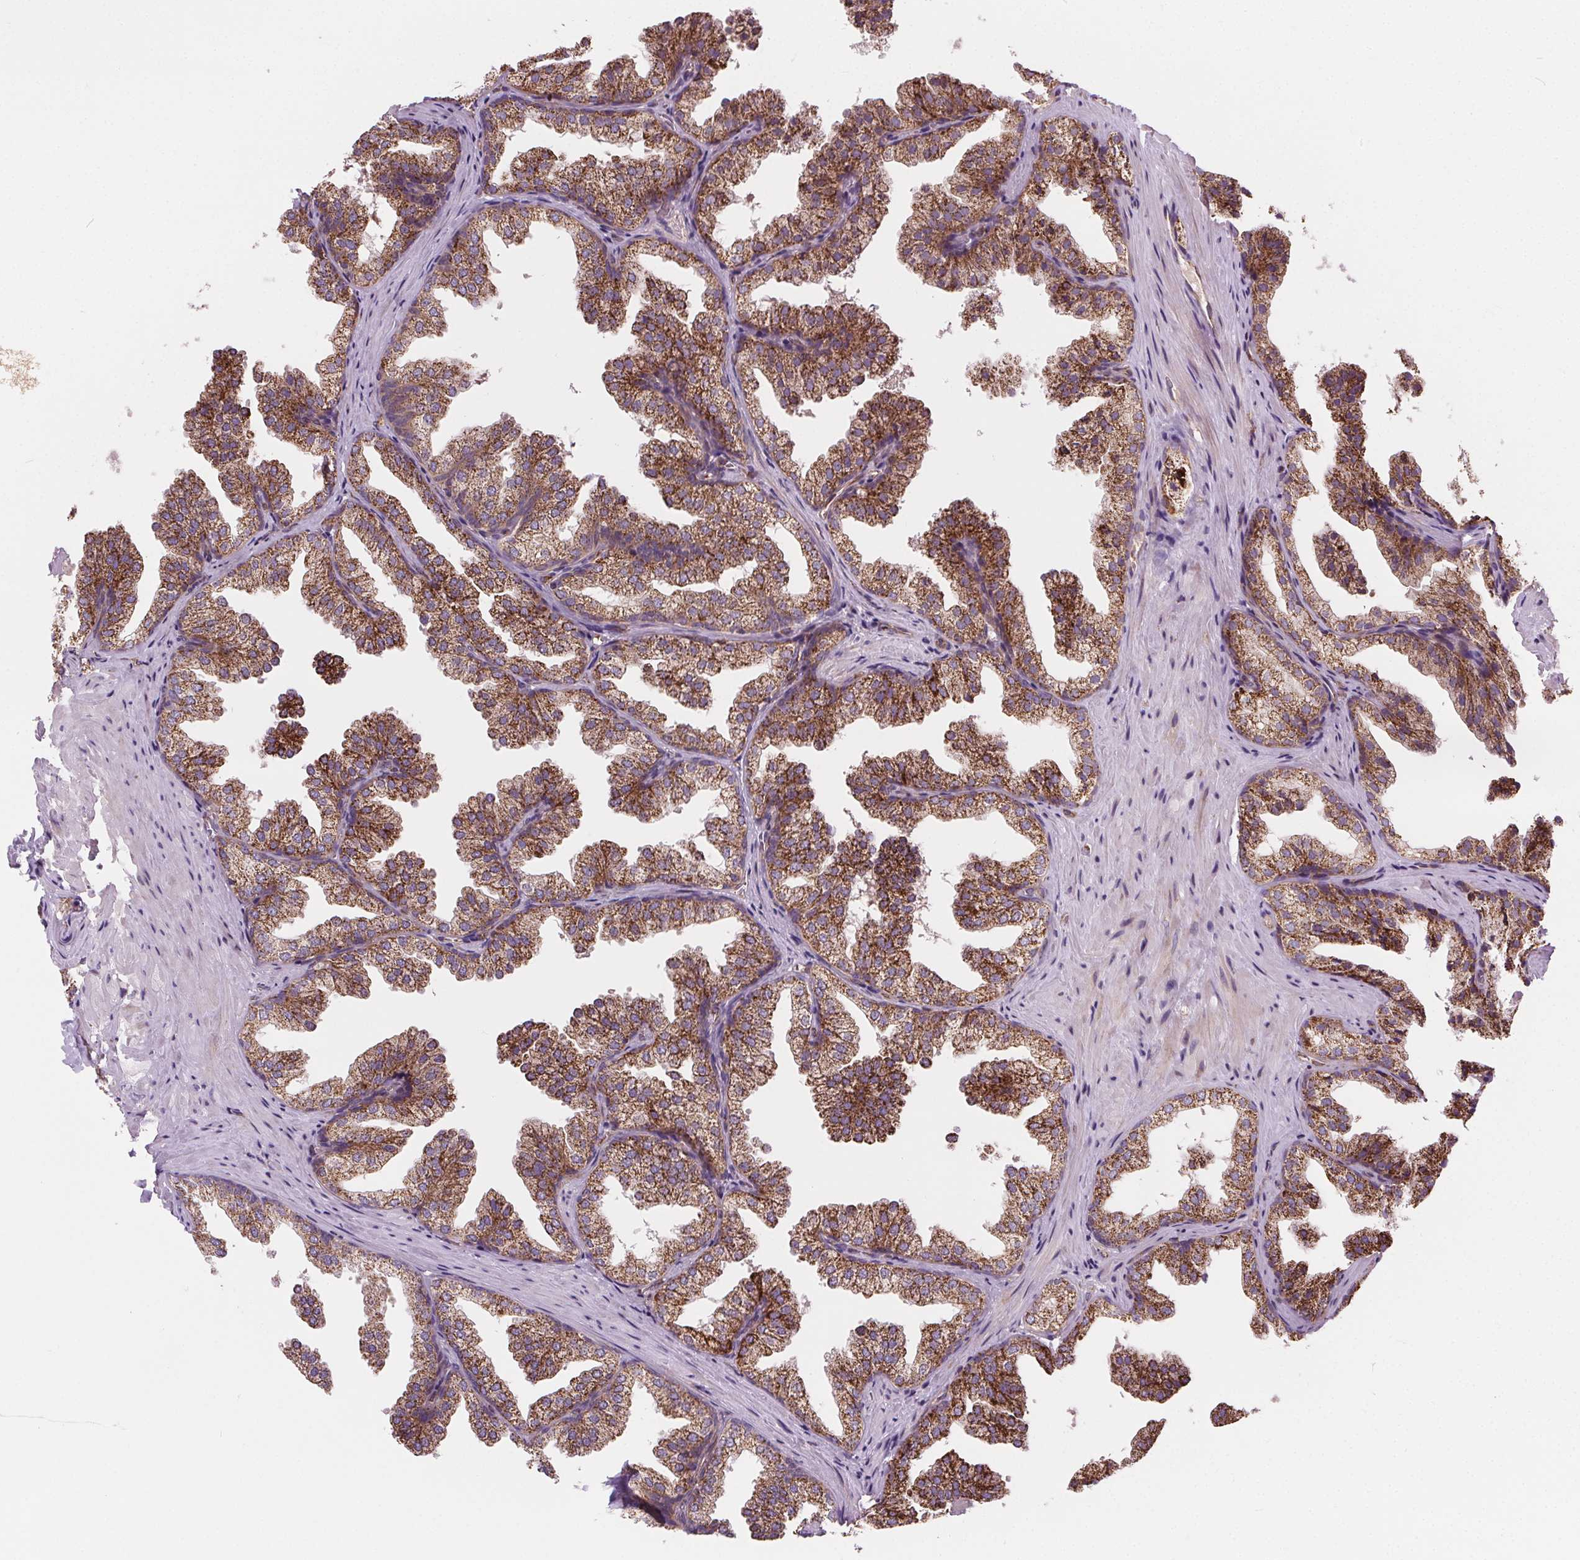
{"staining": {"intensity": "moderate", "quantity": ">75%", "location": "cytoplasmic/membranous"}, "tissue": "prostate", "cell_type": "Glandular cells", "image_type": "normal", "snomed": [{"axis": "morphology", "description": "Normal tissue, NOS"}, {"axis": "topography", "description": "Prostate"}], "caption": "Benign prostate reveals moderate cytoplasmic/membranous positivity in about >75% of glandular cells.", "gene": "GOLT1B", "patient": {"sex": "male", "age": 37}}